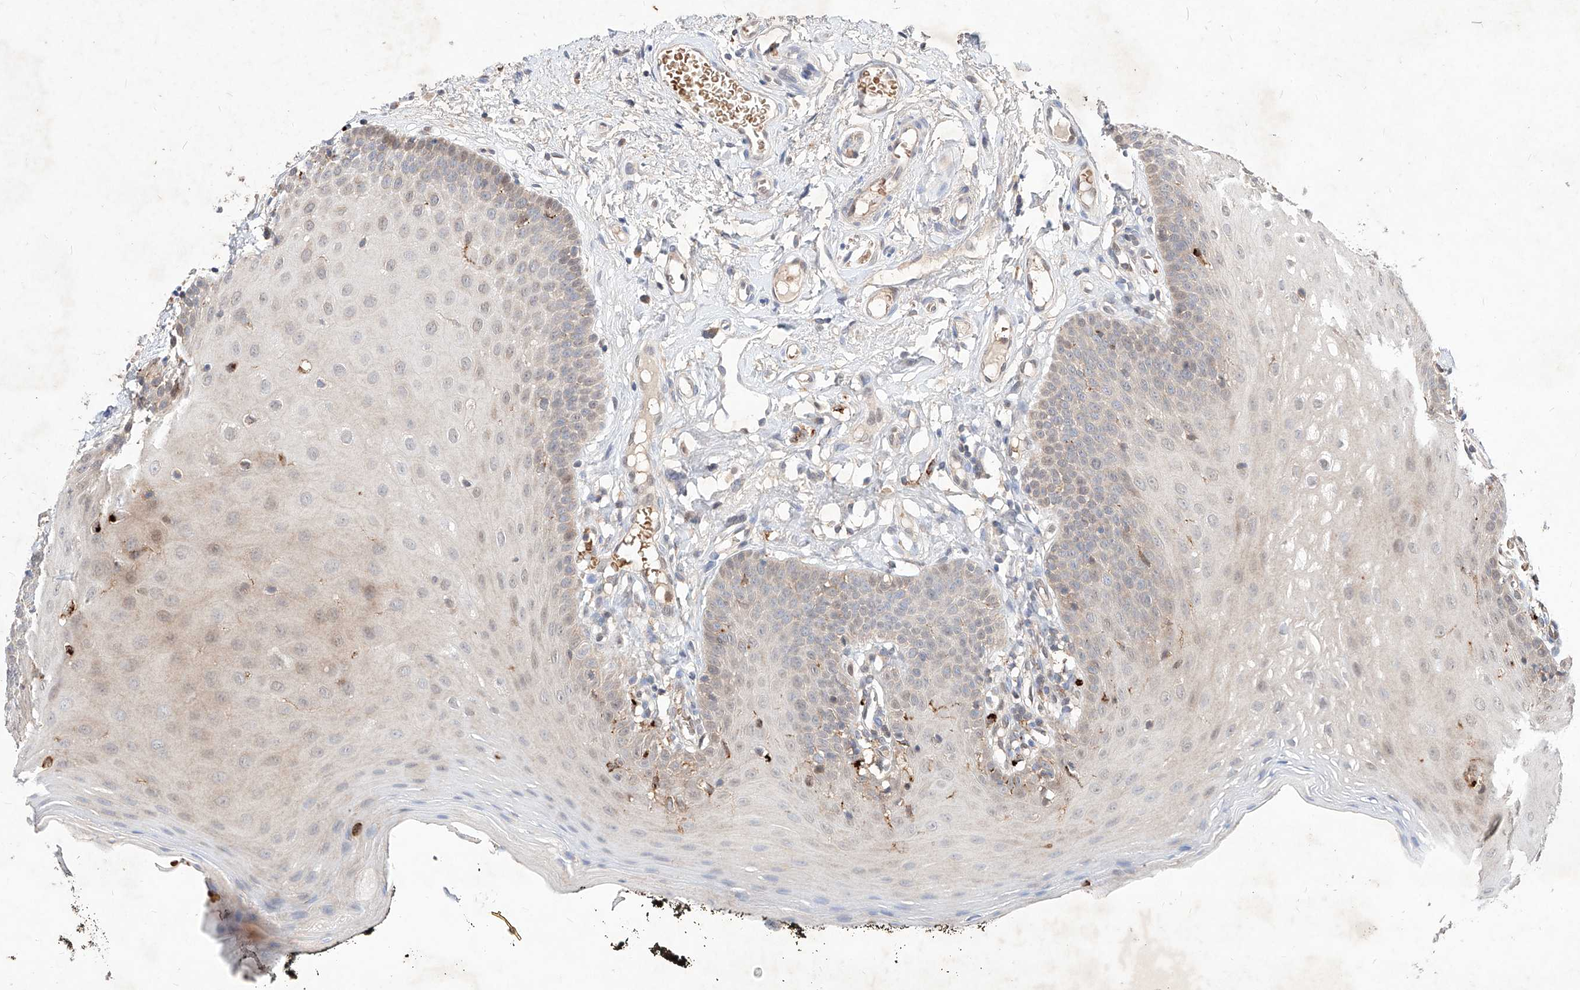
{"staining": {"intensity": "moderate", "quantity": "<25%", "location": "cytoplasmic/membranous"}, "tissue": "oral mucosa", "cell_type": "Squamous epithelial cells", "image_type": "normal", "snomed": [{"axis": "morphology", "description": "Normal tissue, NOS"}, {"axis": "topography", "description": "Oral tissue"}], "caption": "DAB (3,3'-diaminobenzidine) immunohistochemical staining of unremarkable human oral mucosa shows moderate cytoplasmic/membranous protein expression in about <25% of squamous epithelial cells. Immunohistochemistry stains the protein of interest in brown and the nuclei are stained blue.", "gene": "TSNAX", "patient": {"sex": "male", "age": 74}}